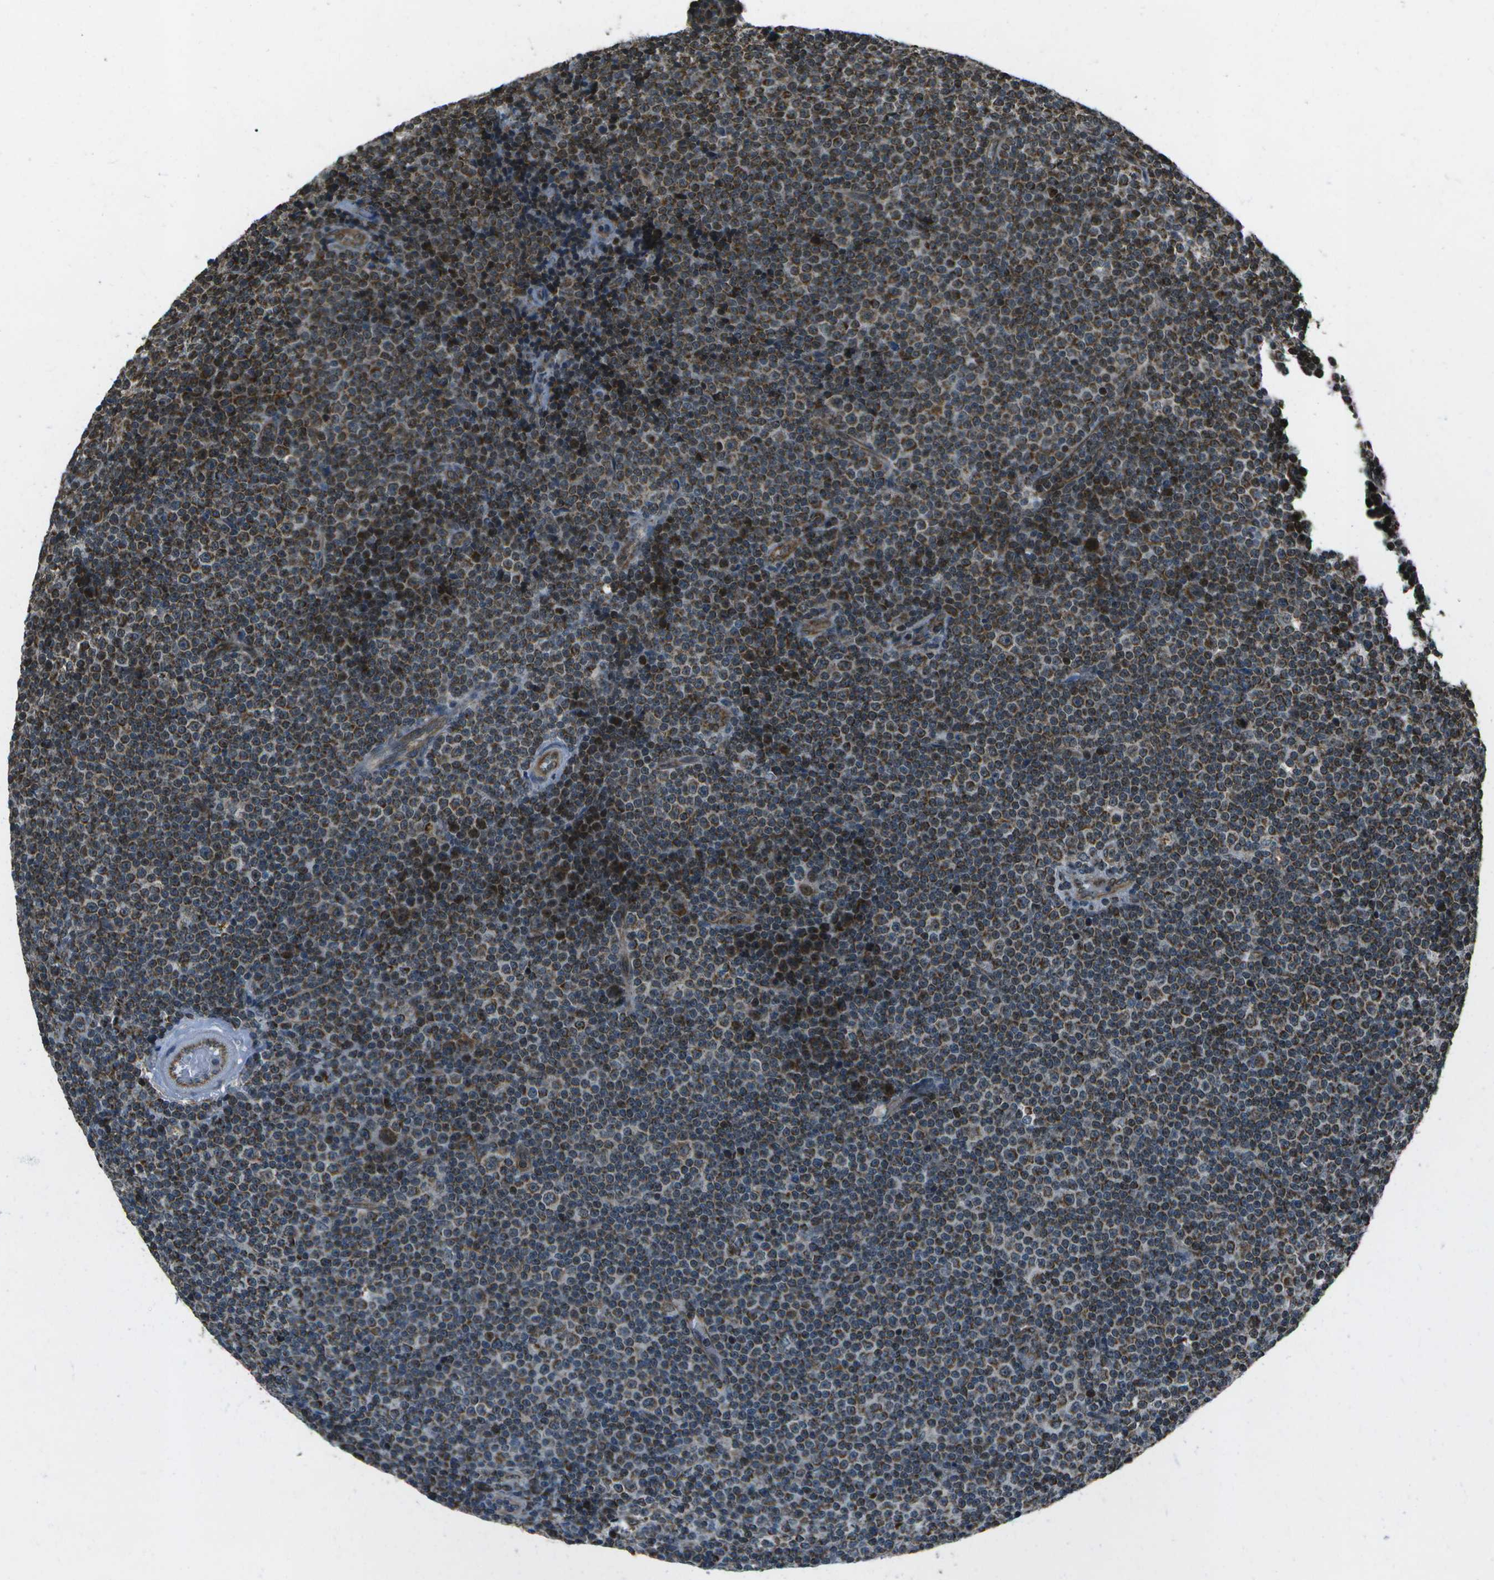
{"staining": {"intensity": "moderate", "quantity": ">75%", "location": "cytoplasmic/membranous"}, "tissue": "lymphoma", "cell_type": "Tumor cells", "image_type": "cancer", "snomed": [{"axis": "morphology", "description": "Malignant lymphoma, non-Hodgkin's type, Low grade"}, {"axis": "topography", "description": "Lymph node"}], "caption": "This is an image of IHC staining of malignant lymphoma, non-Hodgkin's type (low-grade), which shows moderate expression in the cytoplasmic/membranous of tumor cells.", "gene": "EIF2AK1", "patient": {"sex": "female", "age": 67}}